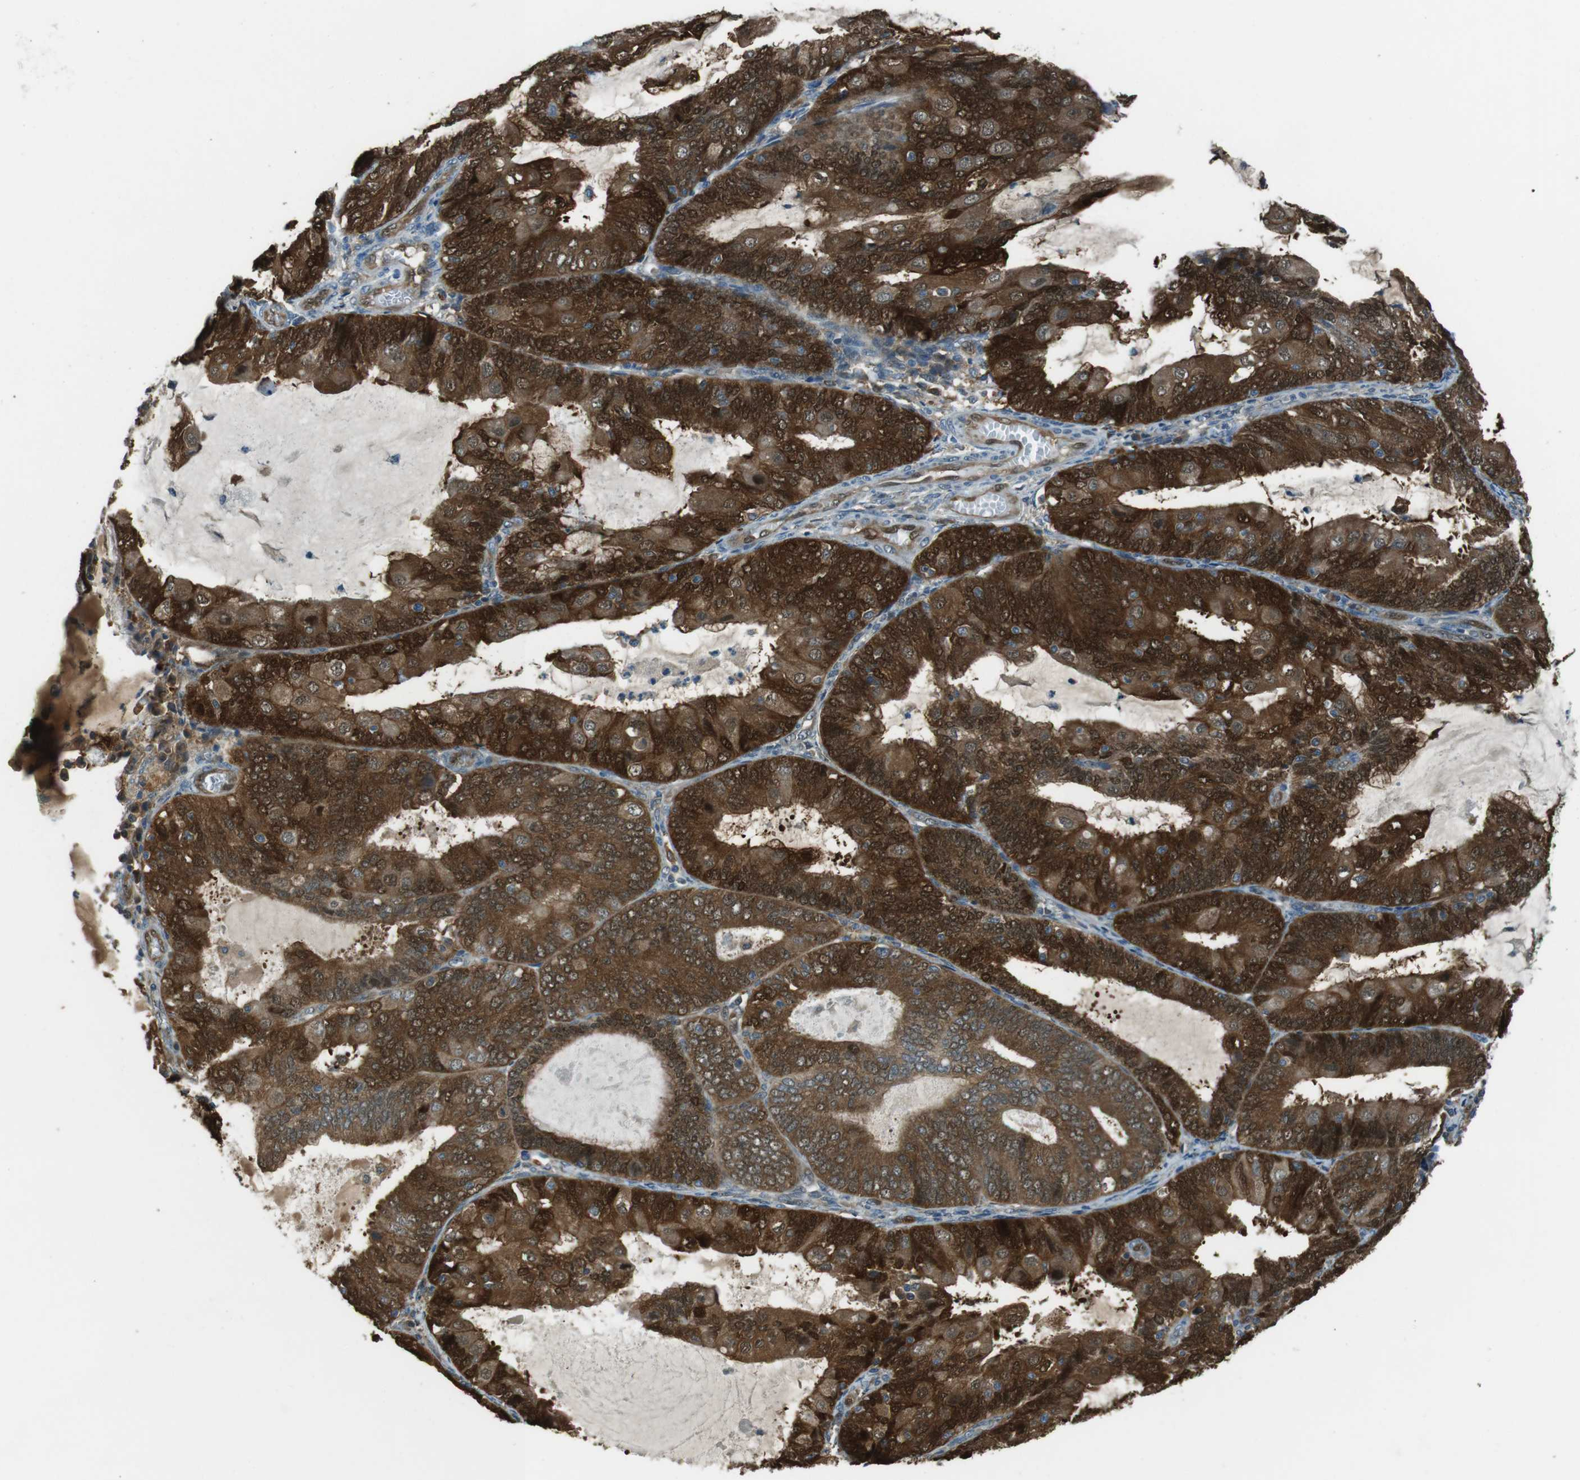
{"staining": {"intensity": "strong", "quantity": ">75%", "location": "cytoplasmic/membranous,nuclear"}, "tissue": "endometrial cancer", "cell_type": "Tumor cells", "image_type": "cancer", "snomed": [{"axis": "morphology", "description": "Adenocarcinoma, NOS"}, {"axis": "topography", "description": "Endometrium"}], "caption": "Protein expression analysis of human endometrial adenocarcinoma reveals strong cytoplasmic/membranous and nuclear positivity in approximately >75% of tumor cells.", "gene": "MFAP3", "patient": {"sex": "female", "age": 81}}